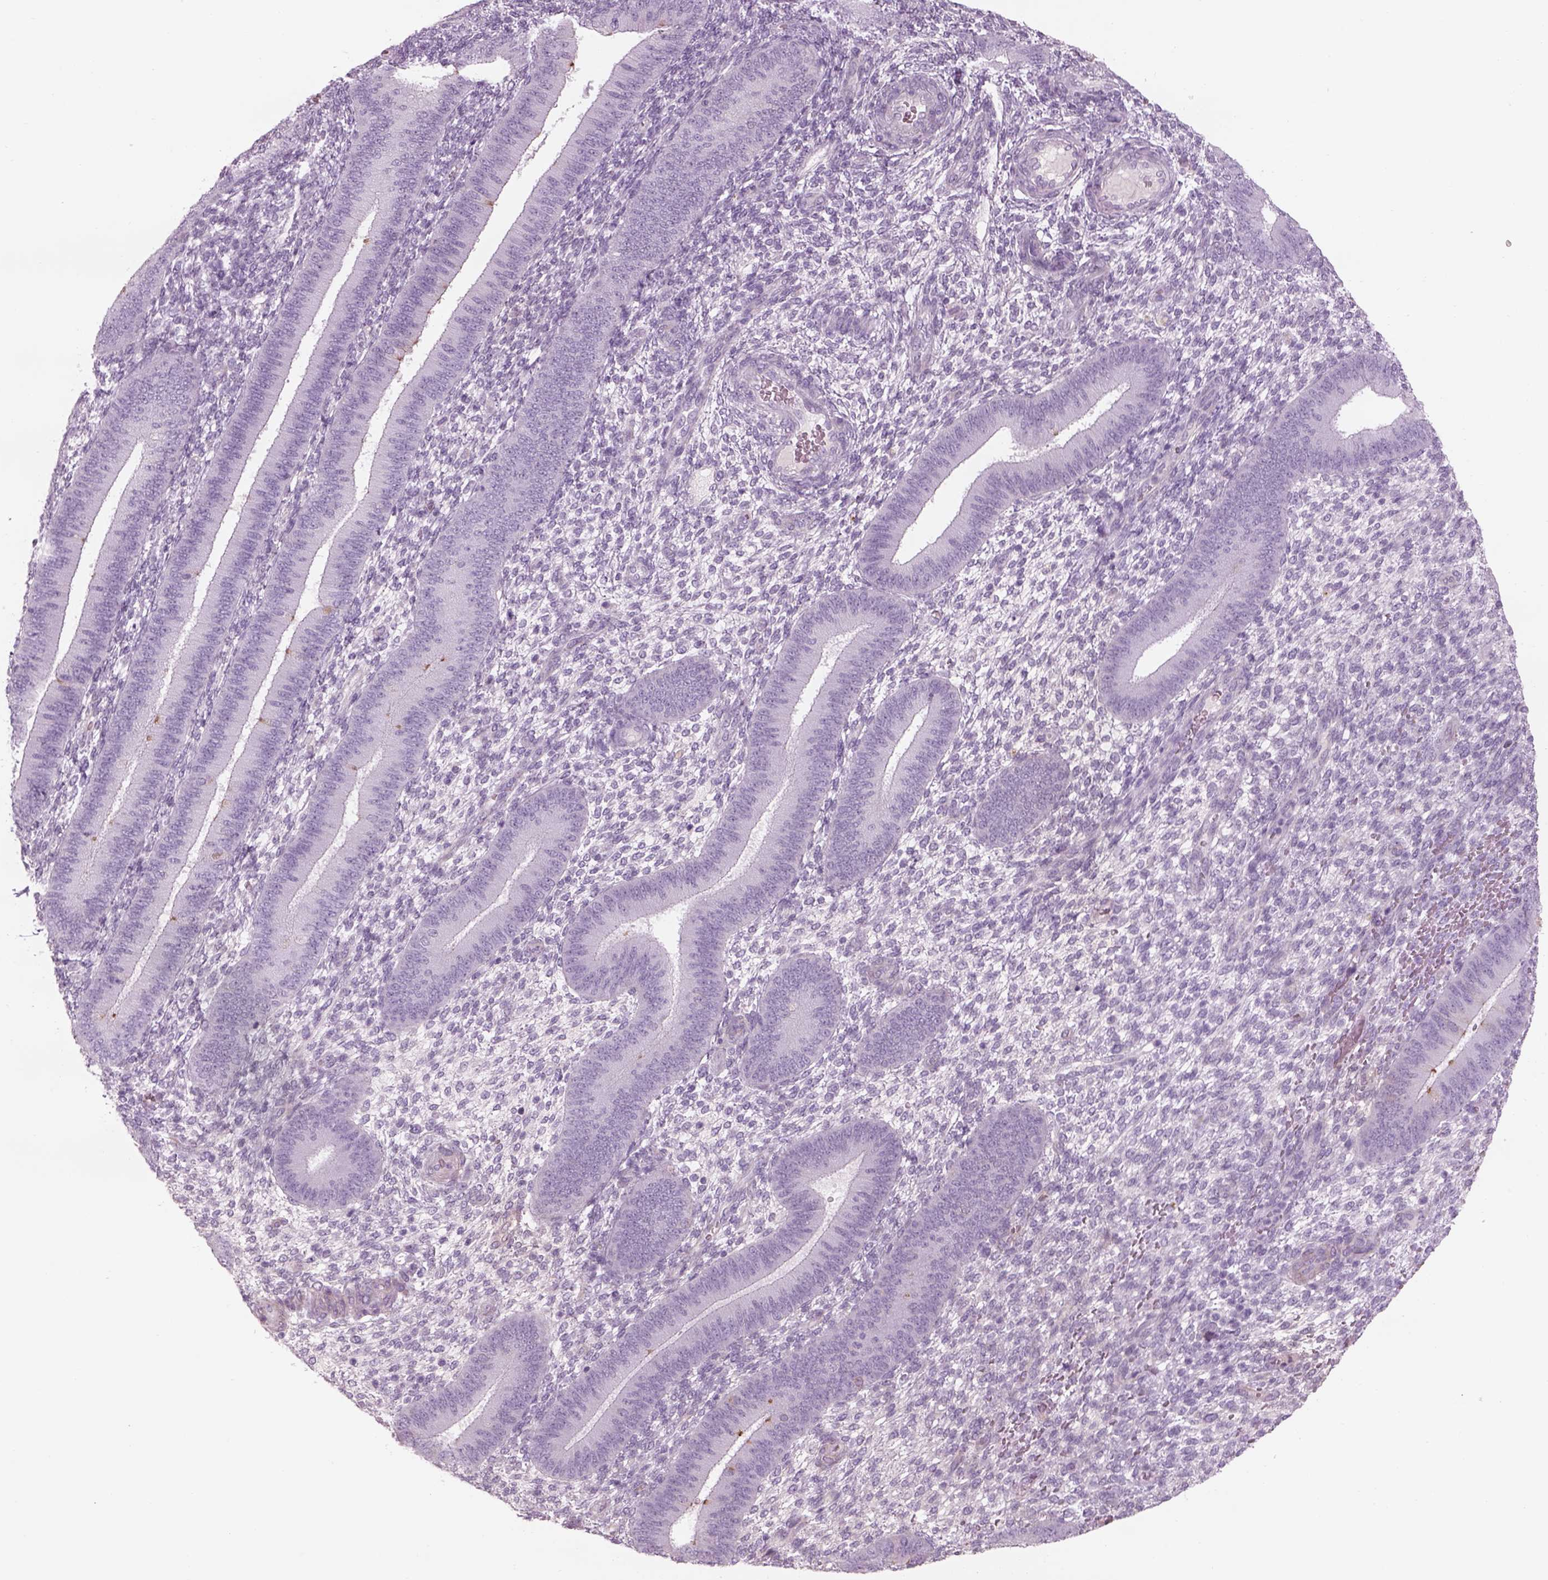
{"staining": {"intensity": "negative", "quantity": "none", "location": "none"}, "tissue": "endometrium", "cell_type": "Cells in endometrial stroma", "image_type": "normal", "snomed": [{"axis": "morphology", "description": "Normal tissue, NOS"}, {"axis": "topography", "description": "Endometrium"}], "caption": "An IHC image of normal endometrium is shown. There is no staining in cells in endometrial stroma of endometrium. (IHC, brightfield microscopy, high magnification).", "gene": "GAS2L2", "patient": {"sex": "female", "age": 39}}